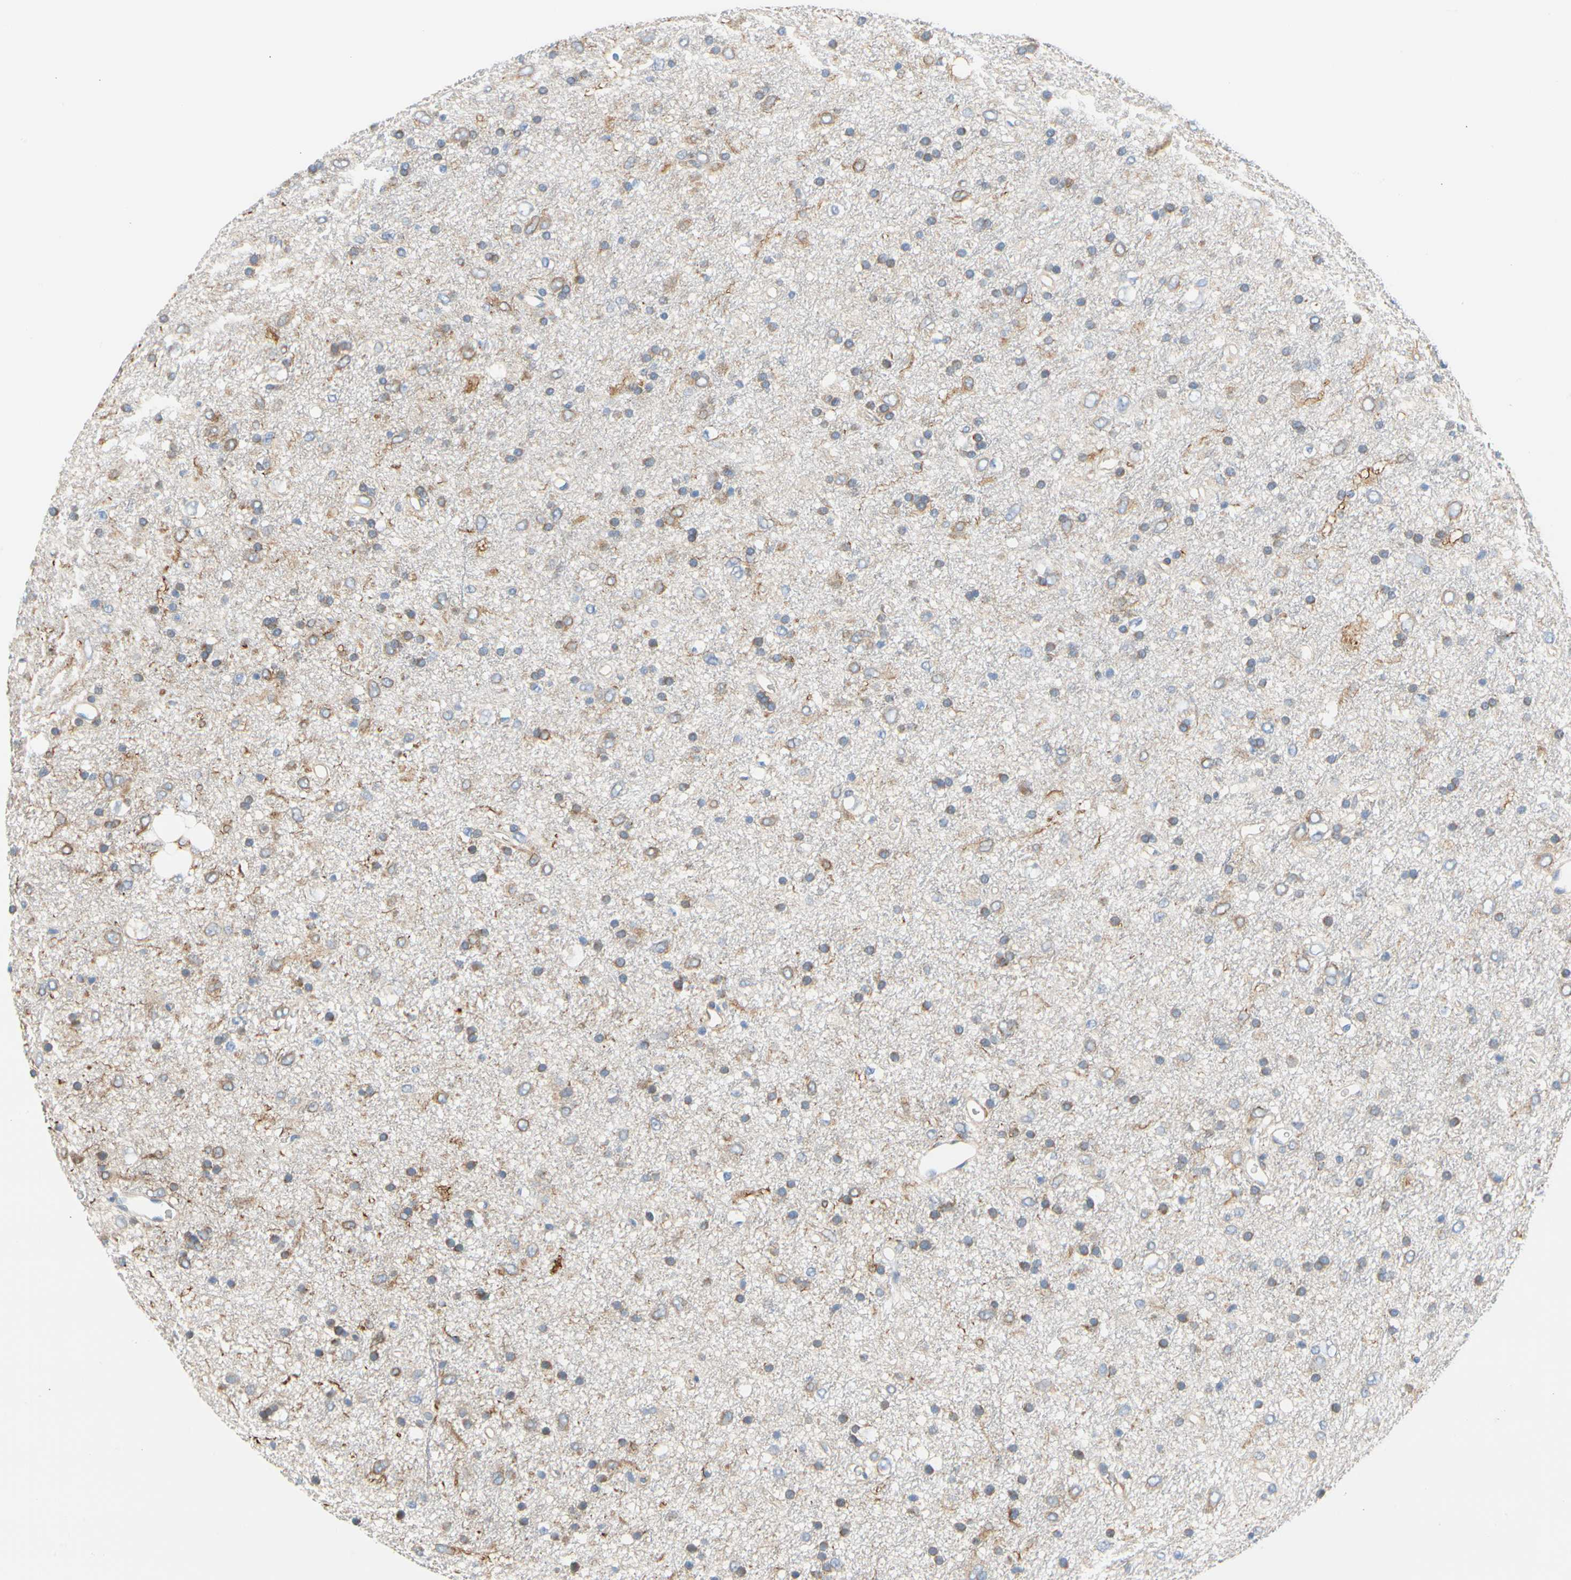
{"staining": {"intensity": "moderate", "quantity": "25%-75%", "location": "cytoplasmic/membranous"}, "tissue": "glioma", "cell_type": "Tumor cells", "image_type": "cancer", "snomed": [{"axis": "morphology", "description": "Glioma, malignant, Low grade"}, {"axis": "topography", "description": "Brain"}], "caption": "Immunohistochemical staining of glioma shows medium levels of moderate cytoplasmic/membranous protein expression in approximately 25%-75% of tumor cells.", "gene": "ZNF236", "patient": {"sex": "male", "age": 77}}